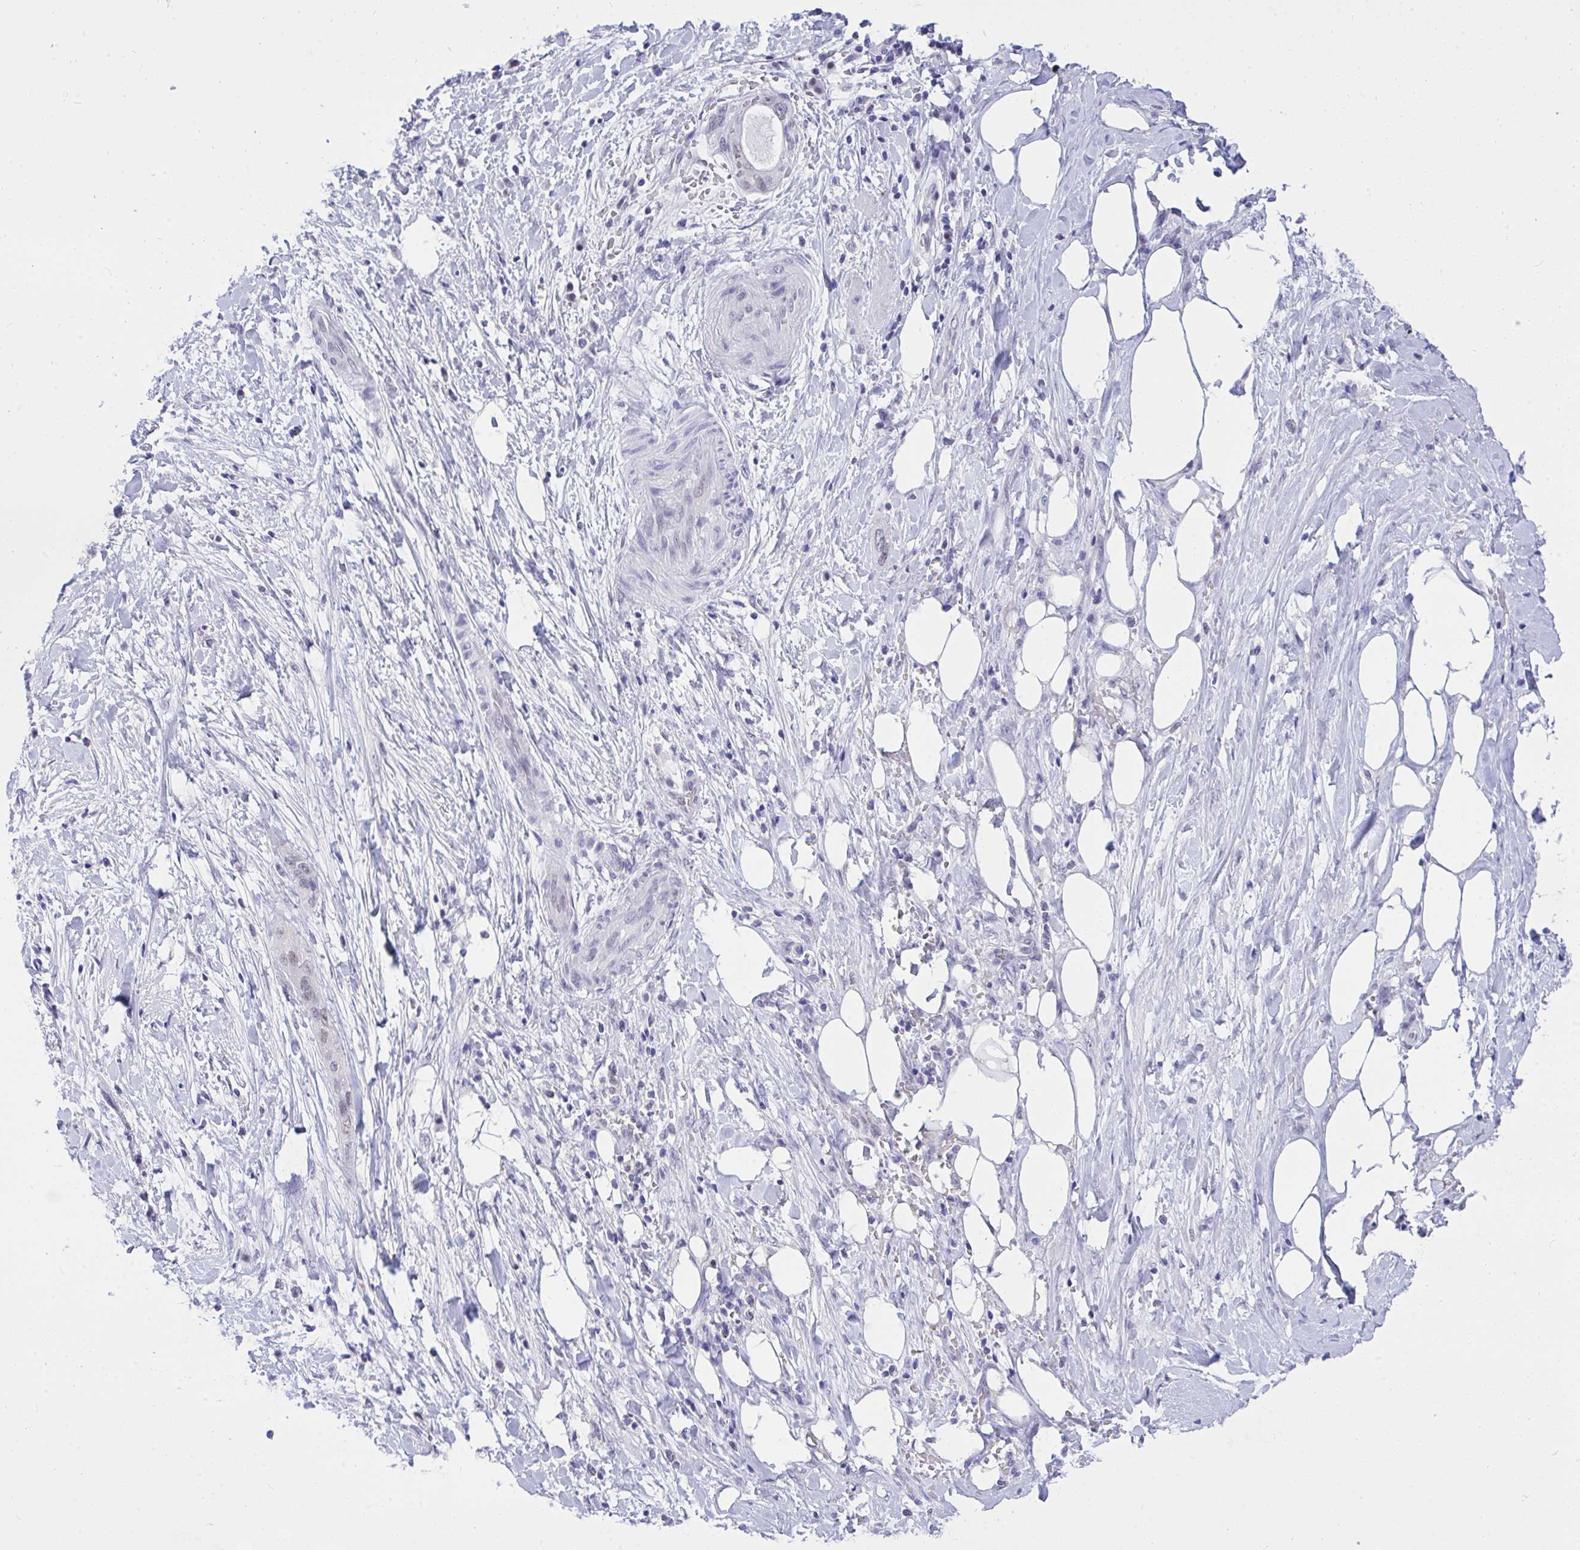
{"staining": {"intensity": "negative", "quantity": "none", "location": "none"}, "tissue": "pancreatic cancer", "cell_type": "Tumor cells", "image_type": "cancer", "snomed": [{"axis": "morphology", "description": "Adenocarcinoma, NOS"}, {"axis": "topography", "description": "Pancreas"}], "caption": "Immunohistochemistry (IHC) image of human adenocarcinoma (pancreatic) stained for a protein (brown), which exhibits no staining in tumor cells.", "gene": "THOP1", "patient": {"sex": "male", "age": 44}}